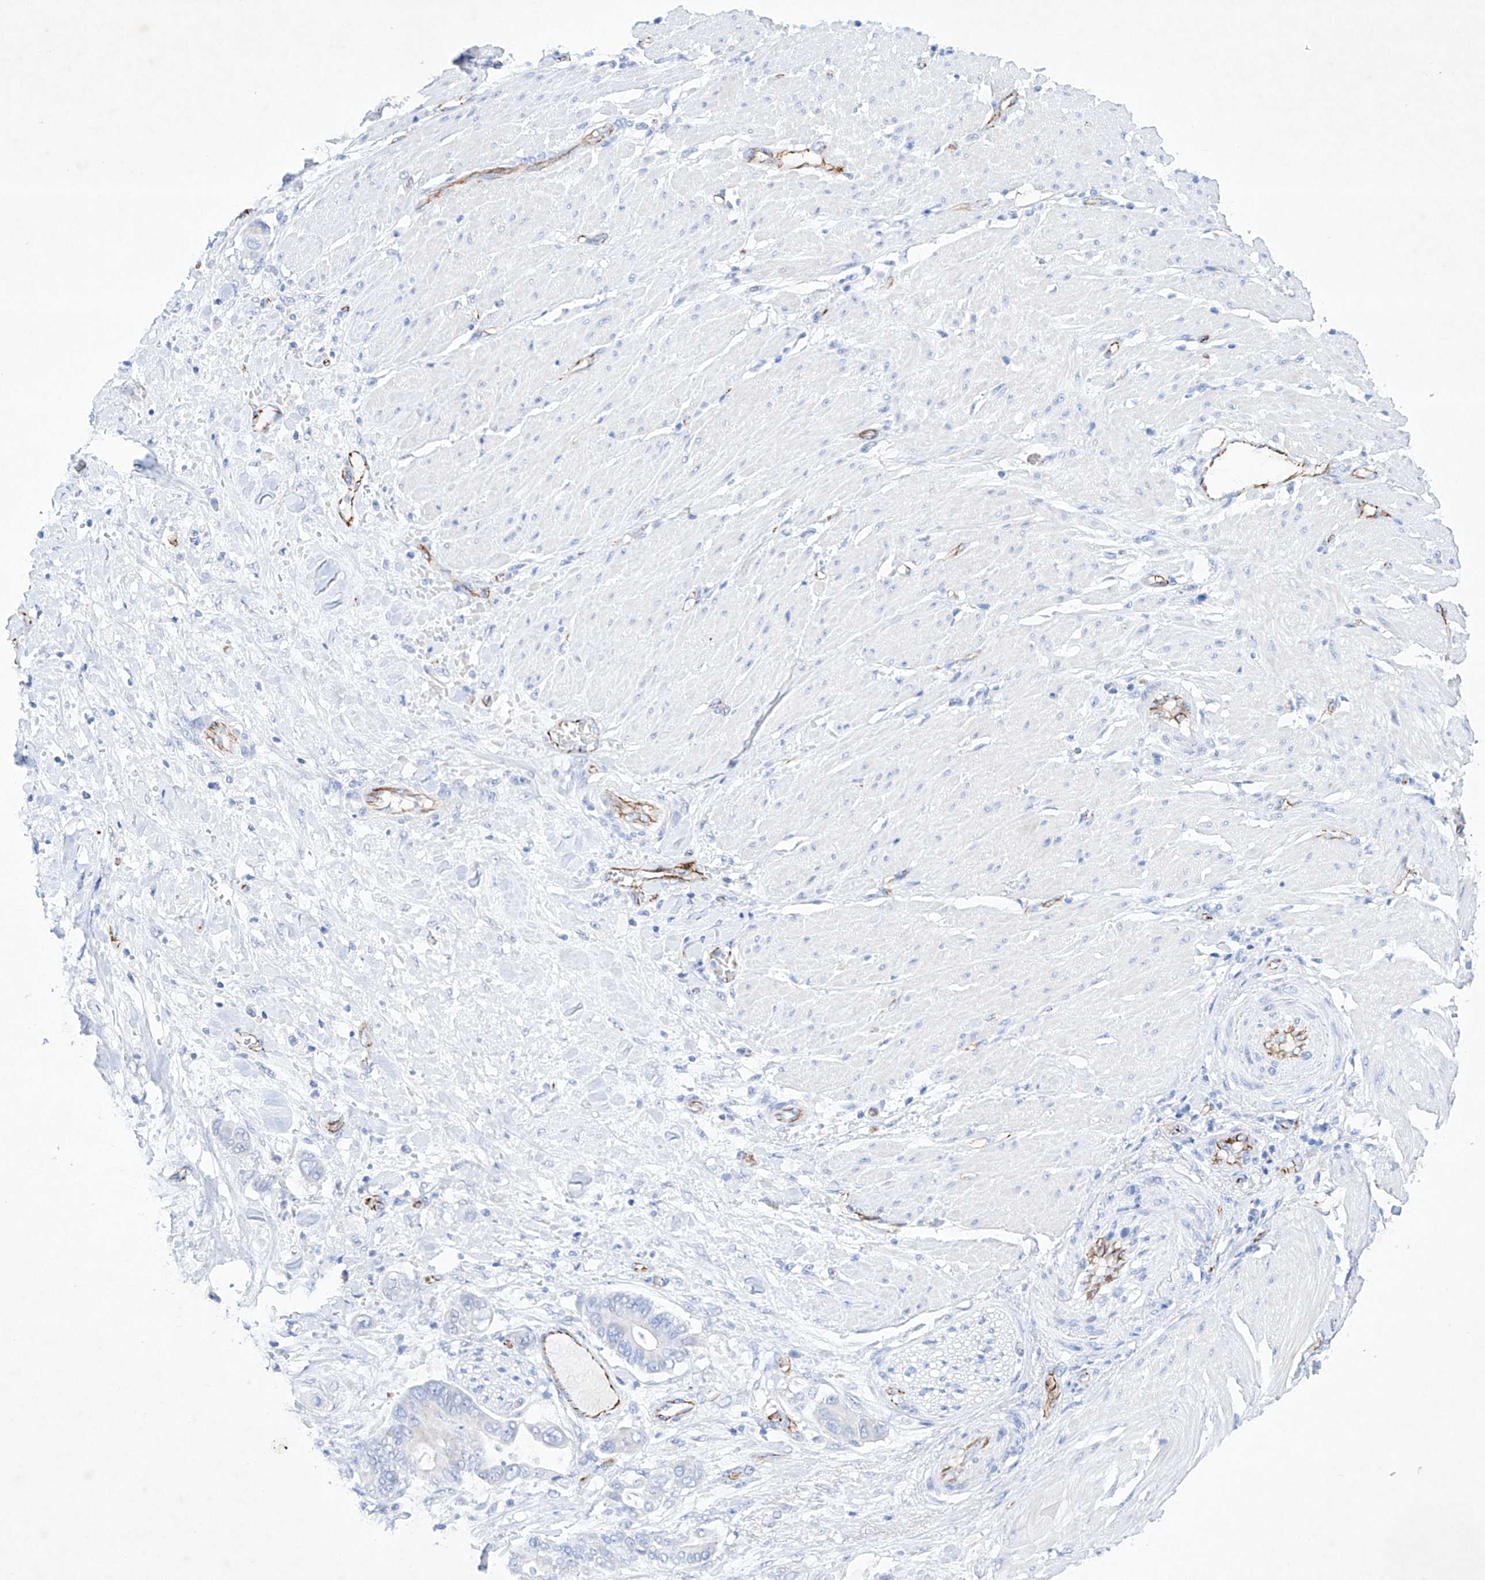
{"staining": {"intensity": "negative", "quantity": "none", "location": "none"}, "tissue": "pancreatic cancer", "cell_type": "Tumor cells", "image_type": "cancer", "snomed": [{"axis": "morphology", "description": "Adenocarcinoma, NOS"}, {"axis": "topography", "description": "Pancreas"}], "caption": "Tumor cells are negative for brown protein staining in pancreatic cancer. The staining is performed using DAB brown chromogen with nuclei counter-stained in using hematoxylin.", "gene": "ETV7", "patient": {"sex": "male", "age": 68}}